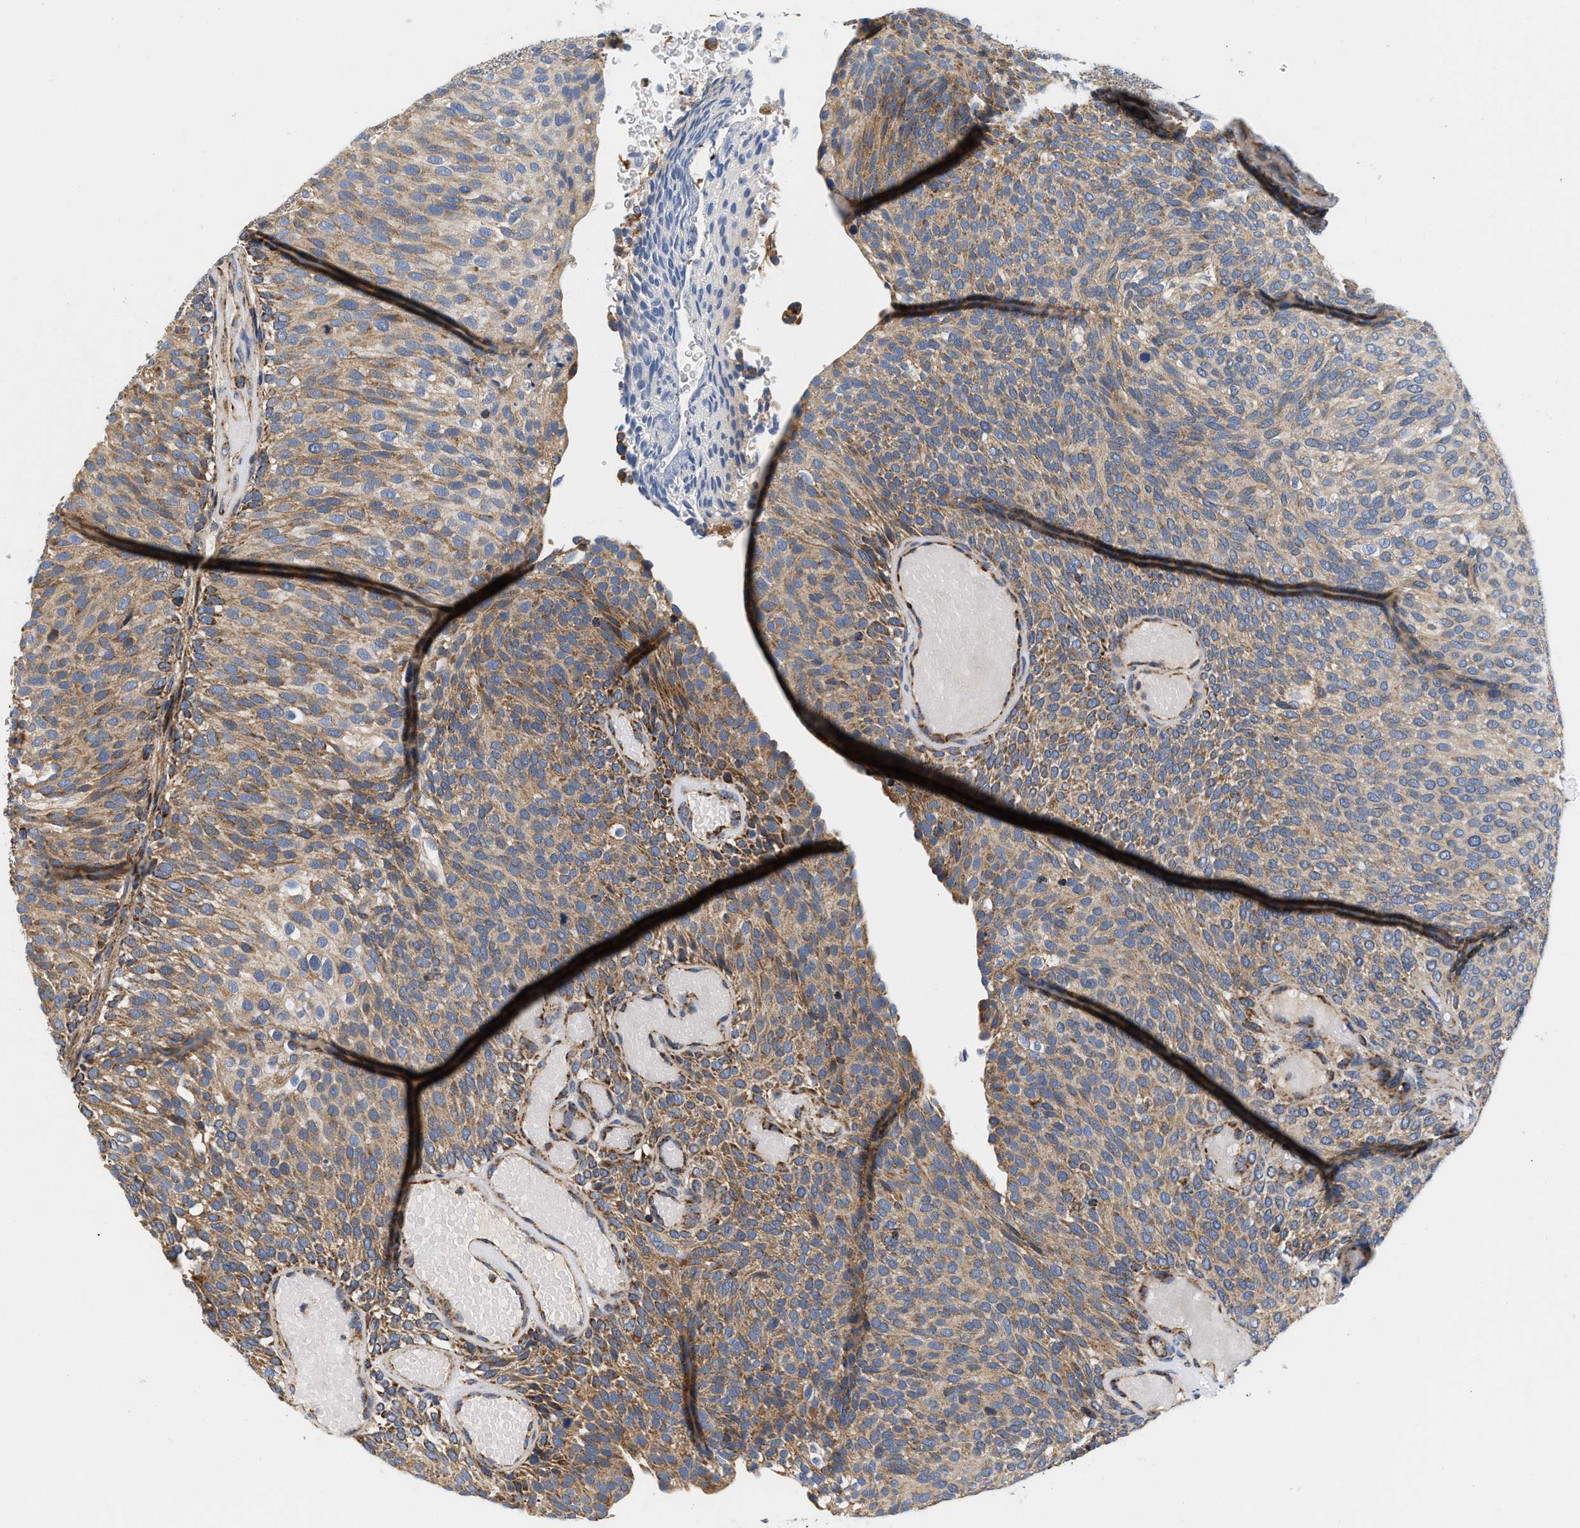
{"staining": {"intensity": "moderate", "quantity": ">75%", "location": "cytoplasmic/membranous"}, "tissue": "urothelial cancer", "cell_type": "Tumor cells", "image_type": "cancer", "snomed": [{"axis": "morphology", "description": "Urothelial carcinoma, Low grade"}, {"axis": "topography", "description": "Urinary bladder"}], "caption": "Immunohistochemical staining of human low-grade urothelial carcinoma displays medium levels of moderate cytoplasmic/membranous protein positivity in approximately >75% of tumor cells. (IHC, brightfield microscopy, high magnification).", "gene": "PDP1", "patient": {"sex": "male", "age": 78}}